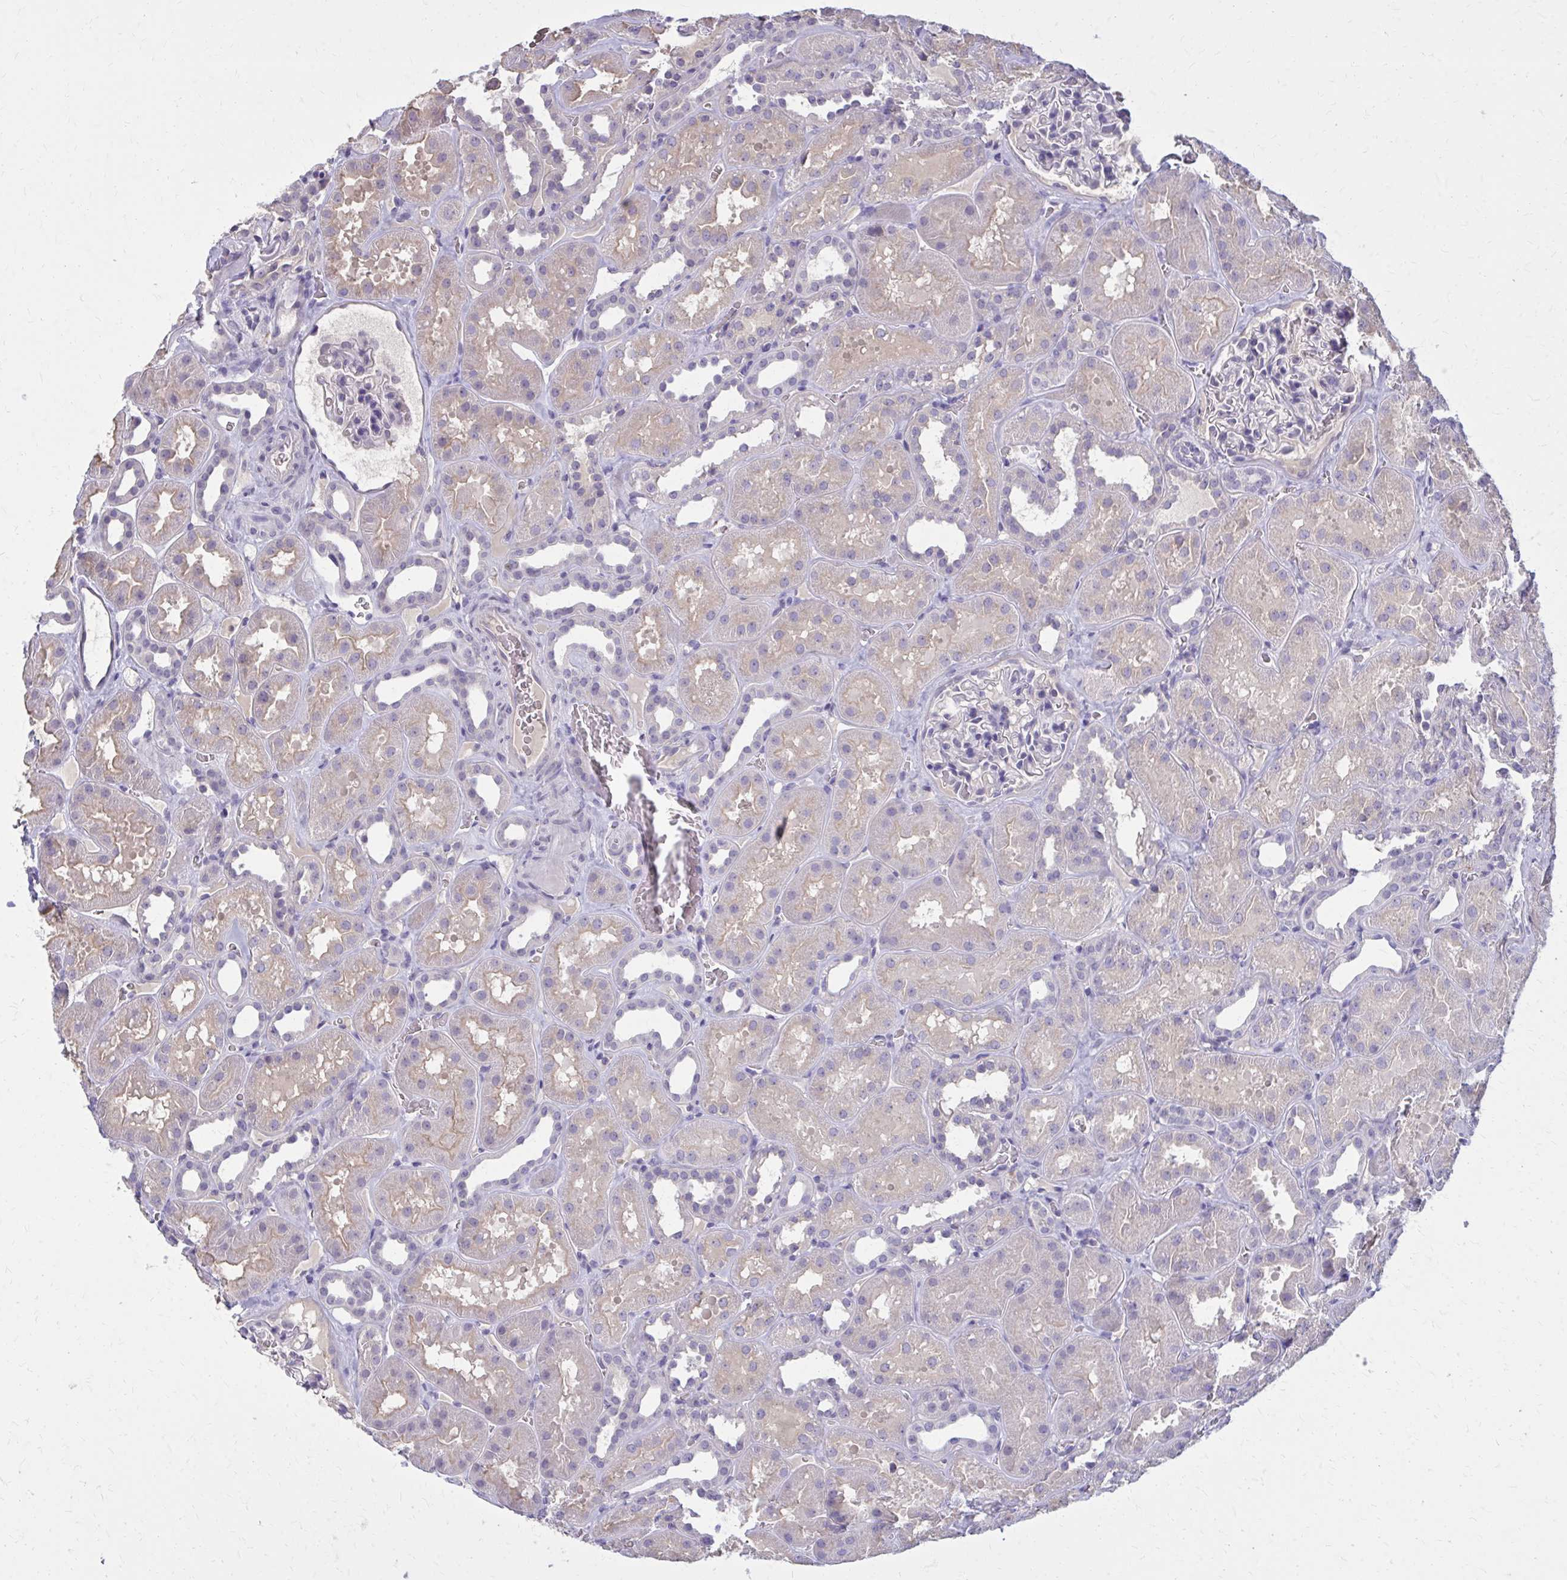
{"staining": {"intensity": "negative", "quantity": "none", "location": "none"}, "tissue": "kidney", "cell_type": "Cells in glomeruli", "image_type": "normal", "snomed": [{"axis": "morphology", "description": "Normal tissue, NOS"}, {"axis": "topography", "description": "Kidney"}], "caption": "DAB immunohistochemical staining of unremarkable kidney reveals no significant staining in cells in glomeruli.", "gene": "OR4A47", "patient": {"sex": "female", "age": 41}}